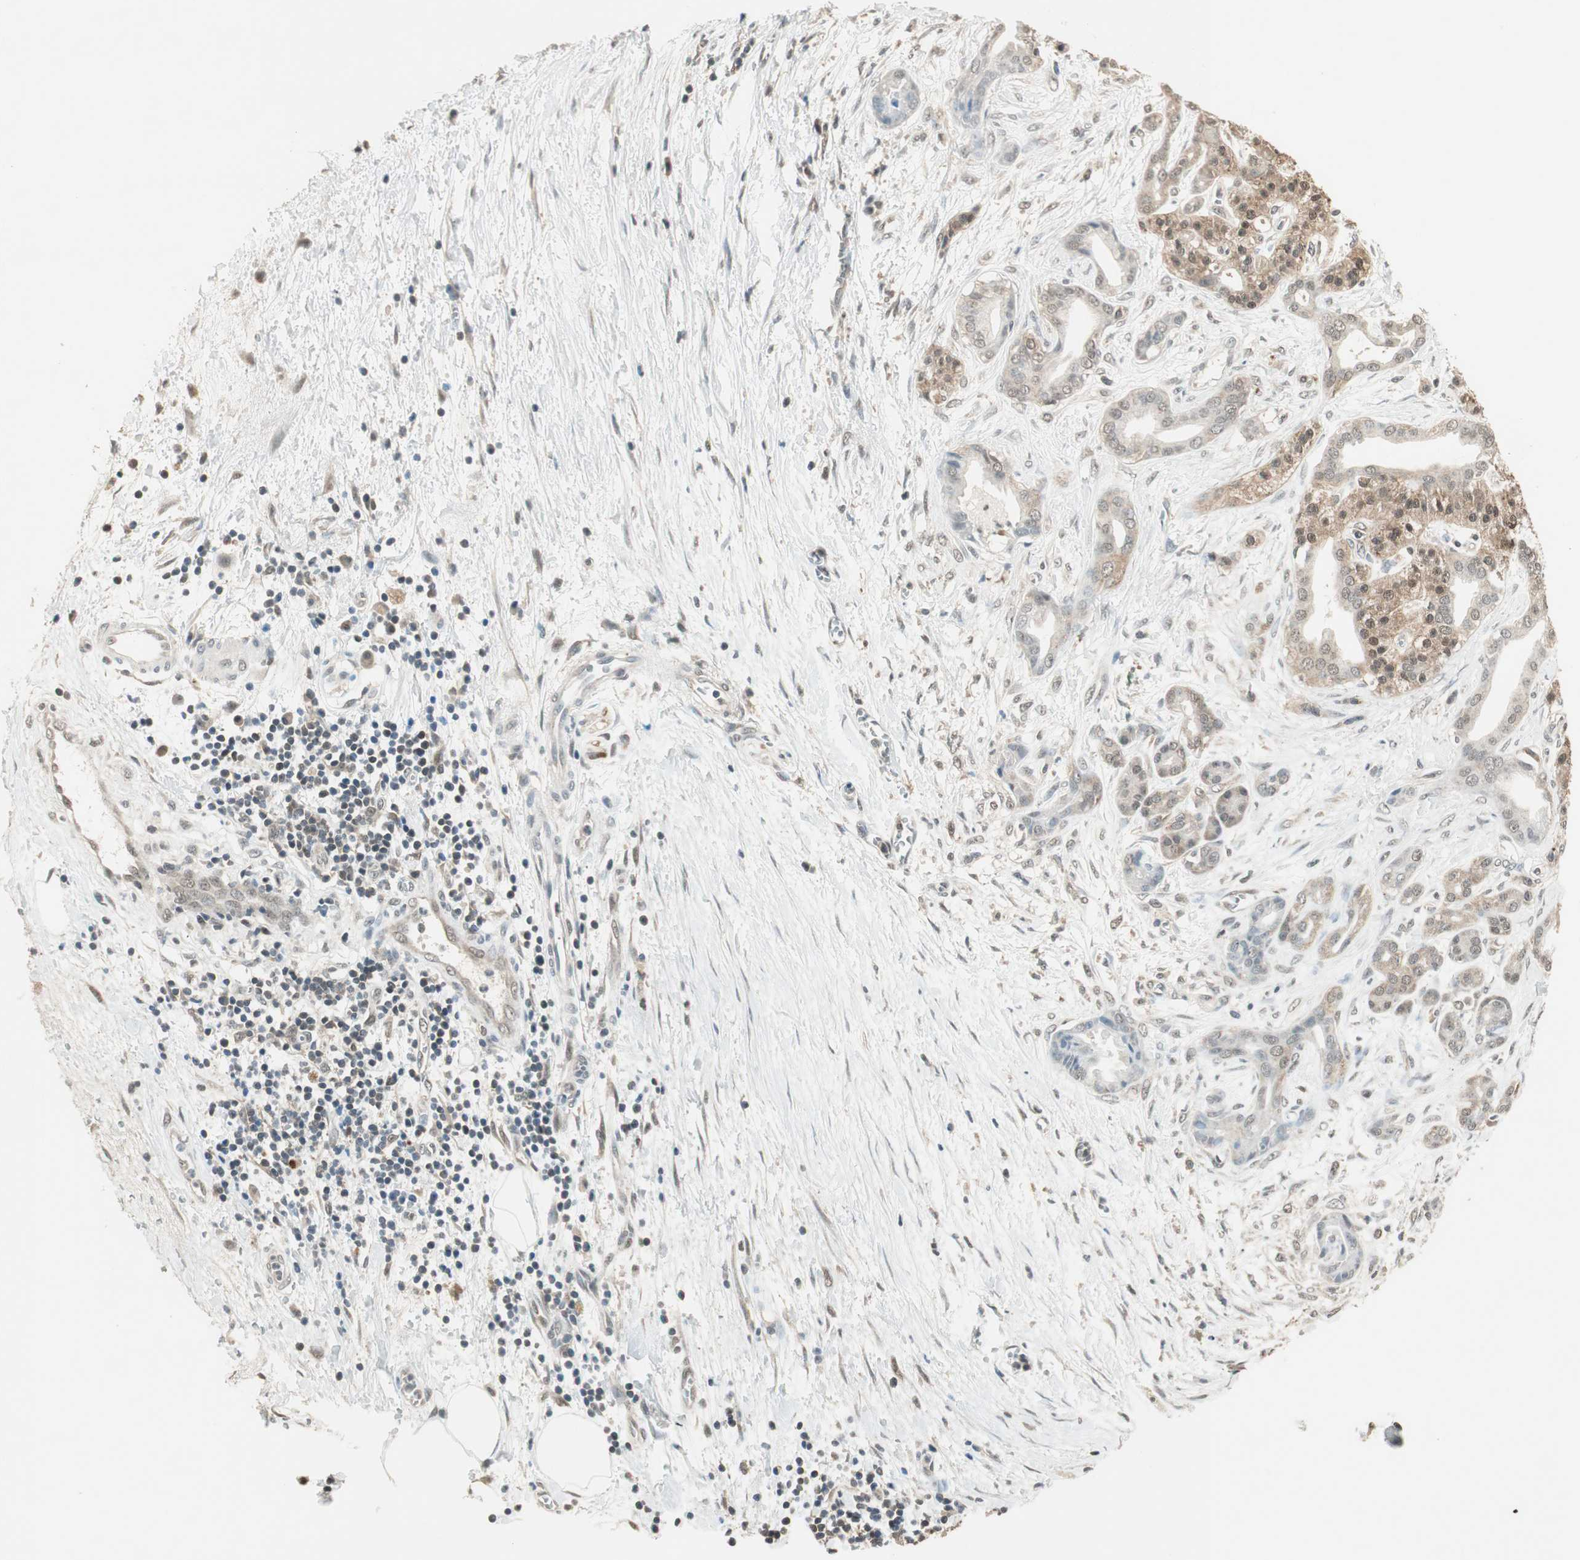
{"staining": {"intensity": "weak", "quantity": "25%-75%", "location": "cytoplasmic/membranous,nuclear"}, "tissue": "pancreatic cancer", "cell_type": "Tumor cells", "image_type": "cancer", "snomed": [{"axis": "morphology", "description": "Adenocarcinoma, NOS"}, {"axis": "topography", "description": "Pancreas"}], "caption": "Immunohistochemistry (IHC) of pancreatic adenocarcinoma shows low levels of weak cytoplasmic/membranous and nuclear positivity in approximately 25%-75% of tumor cells. The staining was performed using DAB (3,3'-diaminobenzidine) to visualize the protein expression in brown, while the nuclei were stained in blue with hematoxylin (Magnification: 20x).", "gene": "USP5", "patient": {"sex": "male", "age": 59}}